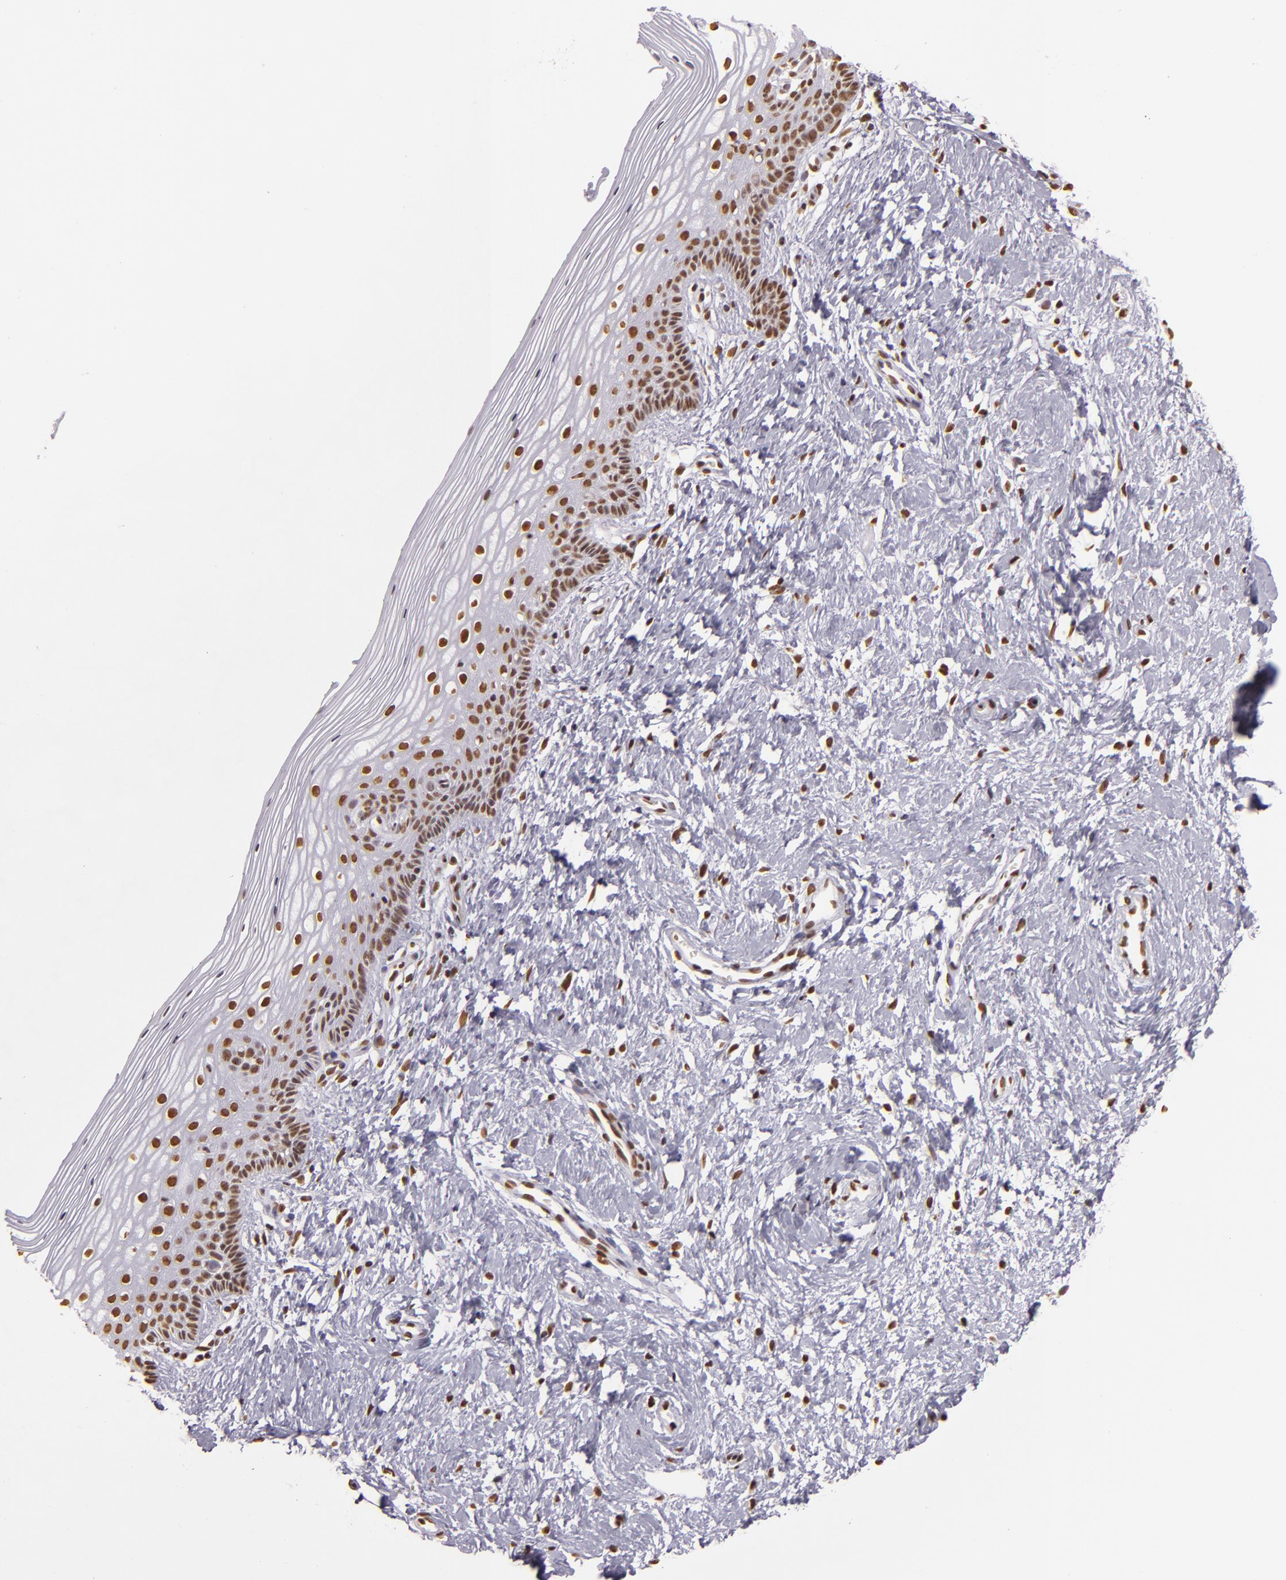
{"staining": {"intensity": "moderate", "quantity": ">75%", "location": "nuclear"}, "tissue": "vagina", "cell_type": "Squamous epithelial cells", "image_type": "normal", "snomed": [{"axis": "morphology", "description": "Normal tissue, NOS"}, {"axis": "topography", "description": "Vagina"}], "caption": "IHC image of benign vagina: human vagina stained using IHC demonstrates medium levels of moderate protein expression localized specifically in the nuclear of squamous epithelial cells, appearing as a nuclear brown color.", "gene": "PAPOLA", "patient": {"sex": "female", "age": 46}}